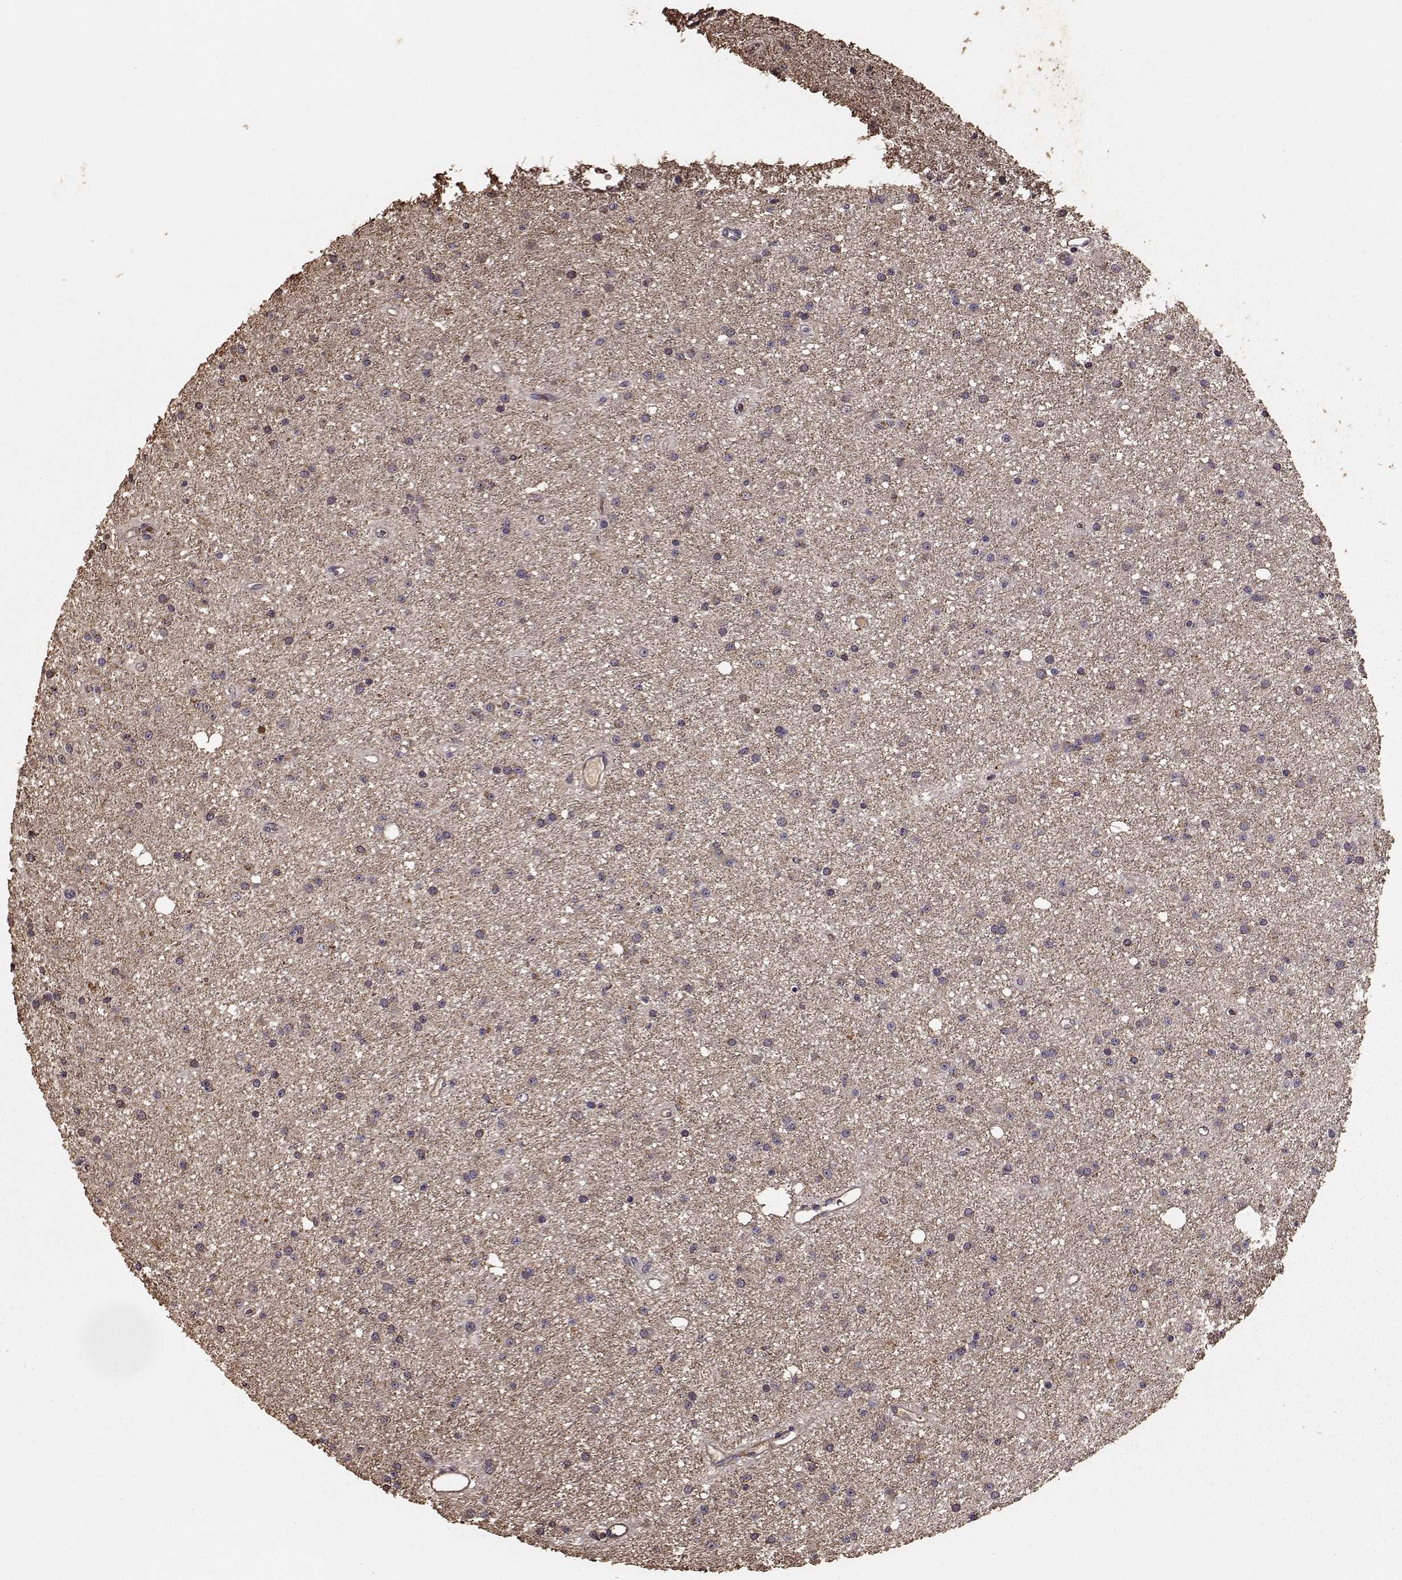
{"staining": {"intensity": "negative", "quantity": "none", "location": "none"}, "tissue": "glioma", "cell_type": "Tumor cells", "image_type": "cancer", "snomed": [{"axis": "morphology", "description": "Glioma, malignant, Low grade"}, {"axis": "topography", "description": "Brain"}], "caption": "Immunohistochemical staining of glioma displays no significant expression in tumor cells. (DAB (3,3'-diaminobenzidine) immunohistochemistry with hematoxylin counter stain).", "gene": "PTGES2", "patient": {"sex": "male", "age": 27}}